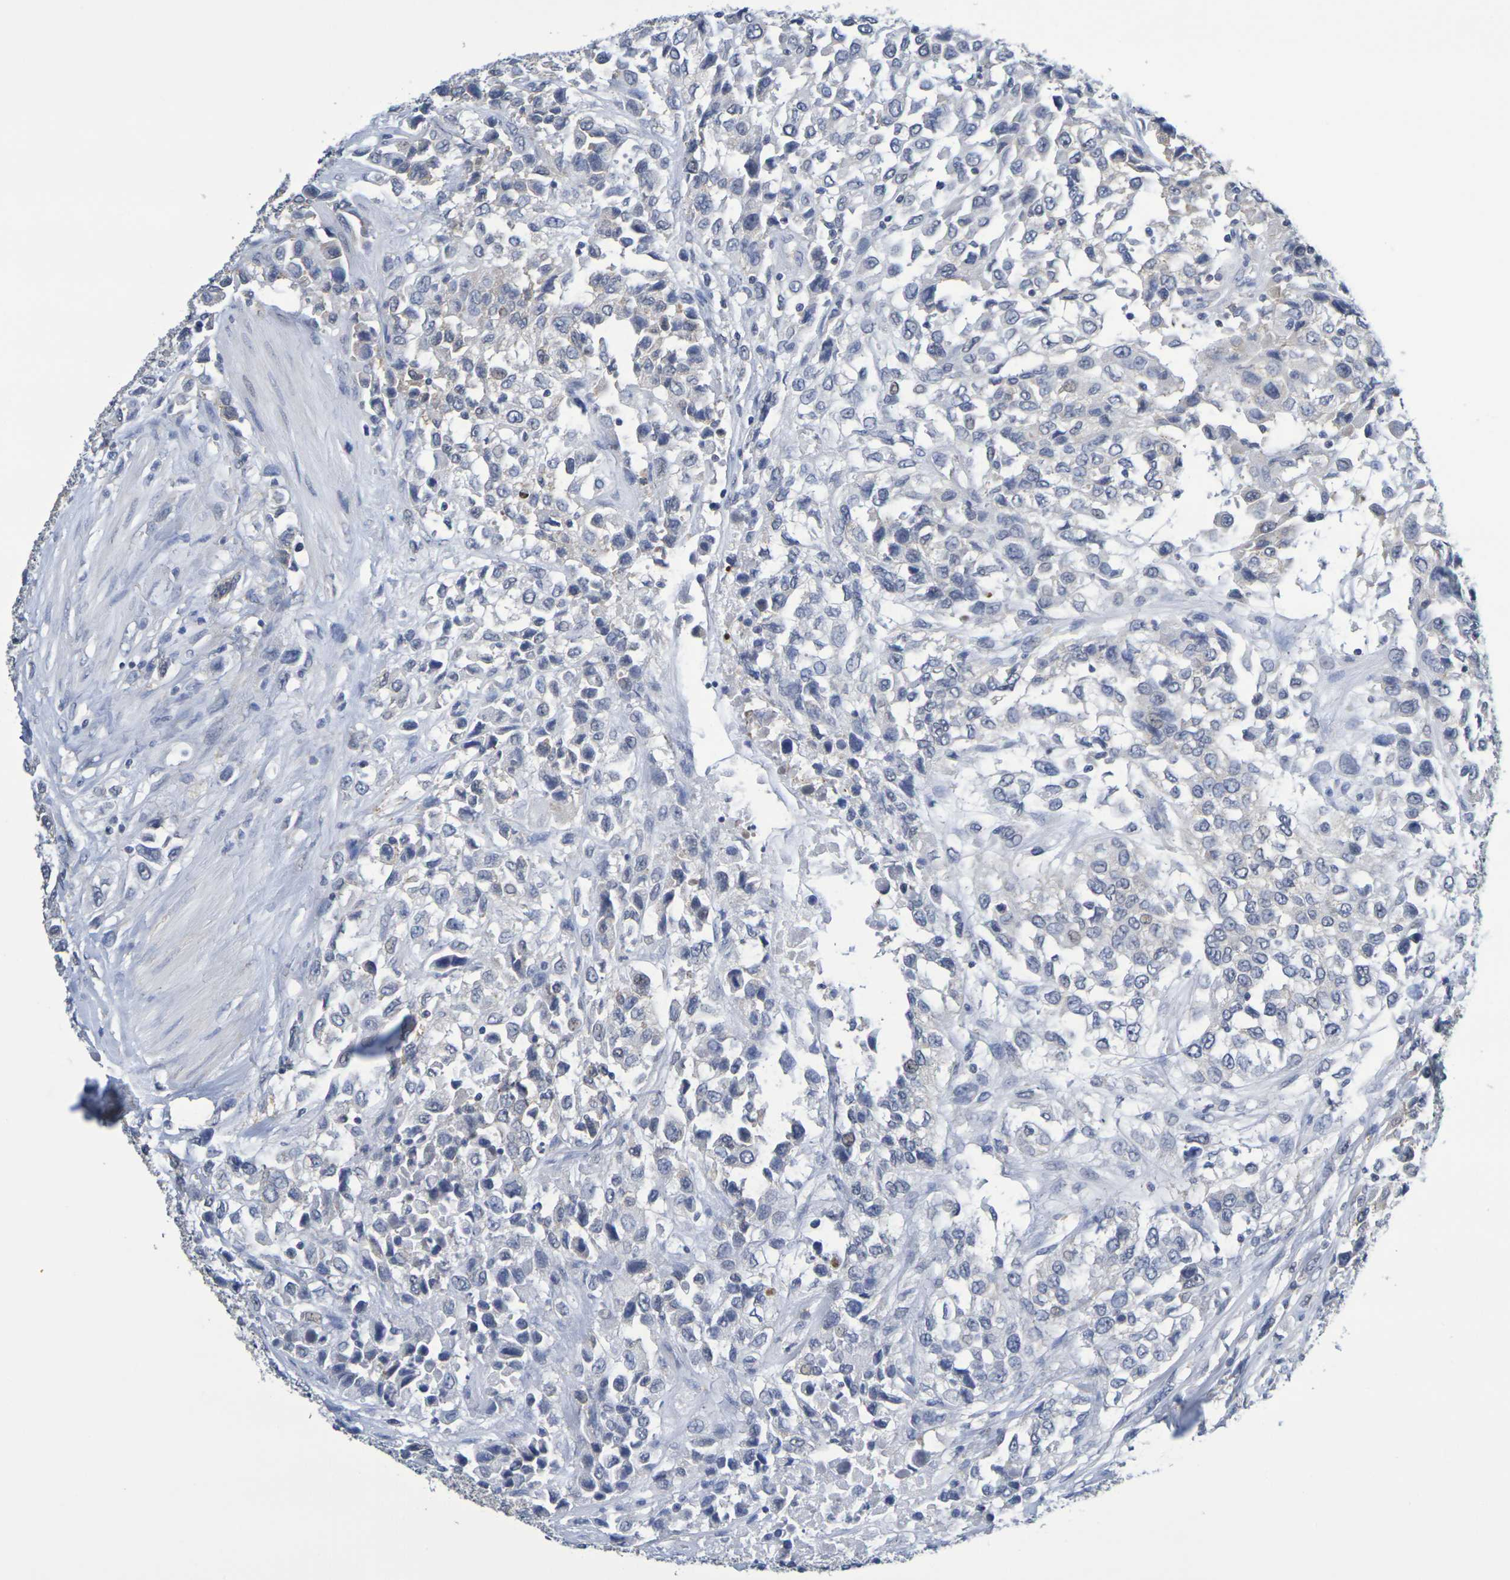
{"staining": {"intensity": "weak", "quantity": ">75%", "location": "cytoplasmic/membranous"}, "tissue": "urothelial cancer", "cell_type": "Tumor cells", "image_type": "cancer", "snomed": [{"axis": "morphology", "description": "Urothelial carcinoma, High grade"}, {"axis": "topography", "description": "Urinary bladder"}], "caption": "Urothelial cancer tissue demonstrates weak cytoplasmic/membranous positivity in about >75% of tumor cells", "gene": "CHRNB1", "patient": {"sex": "female", "age": 80}}